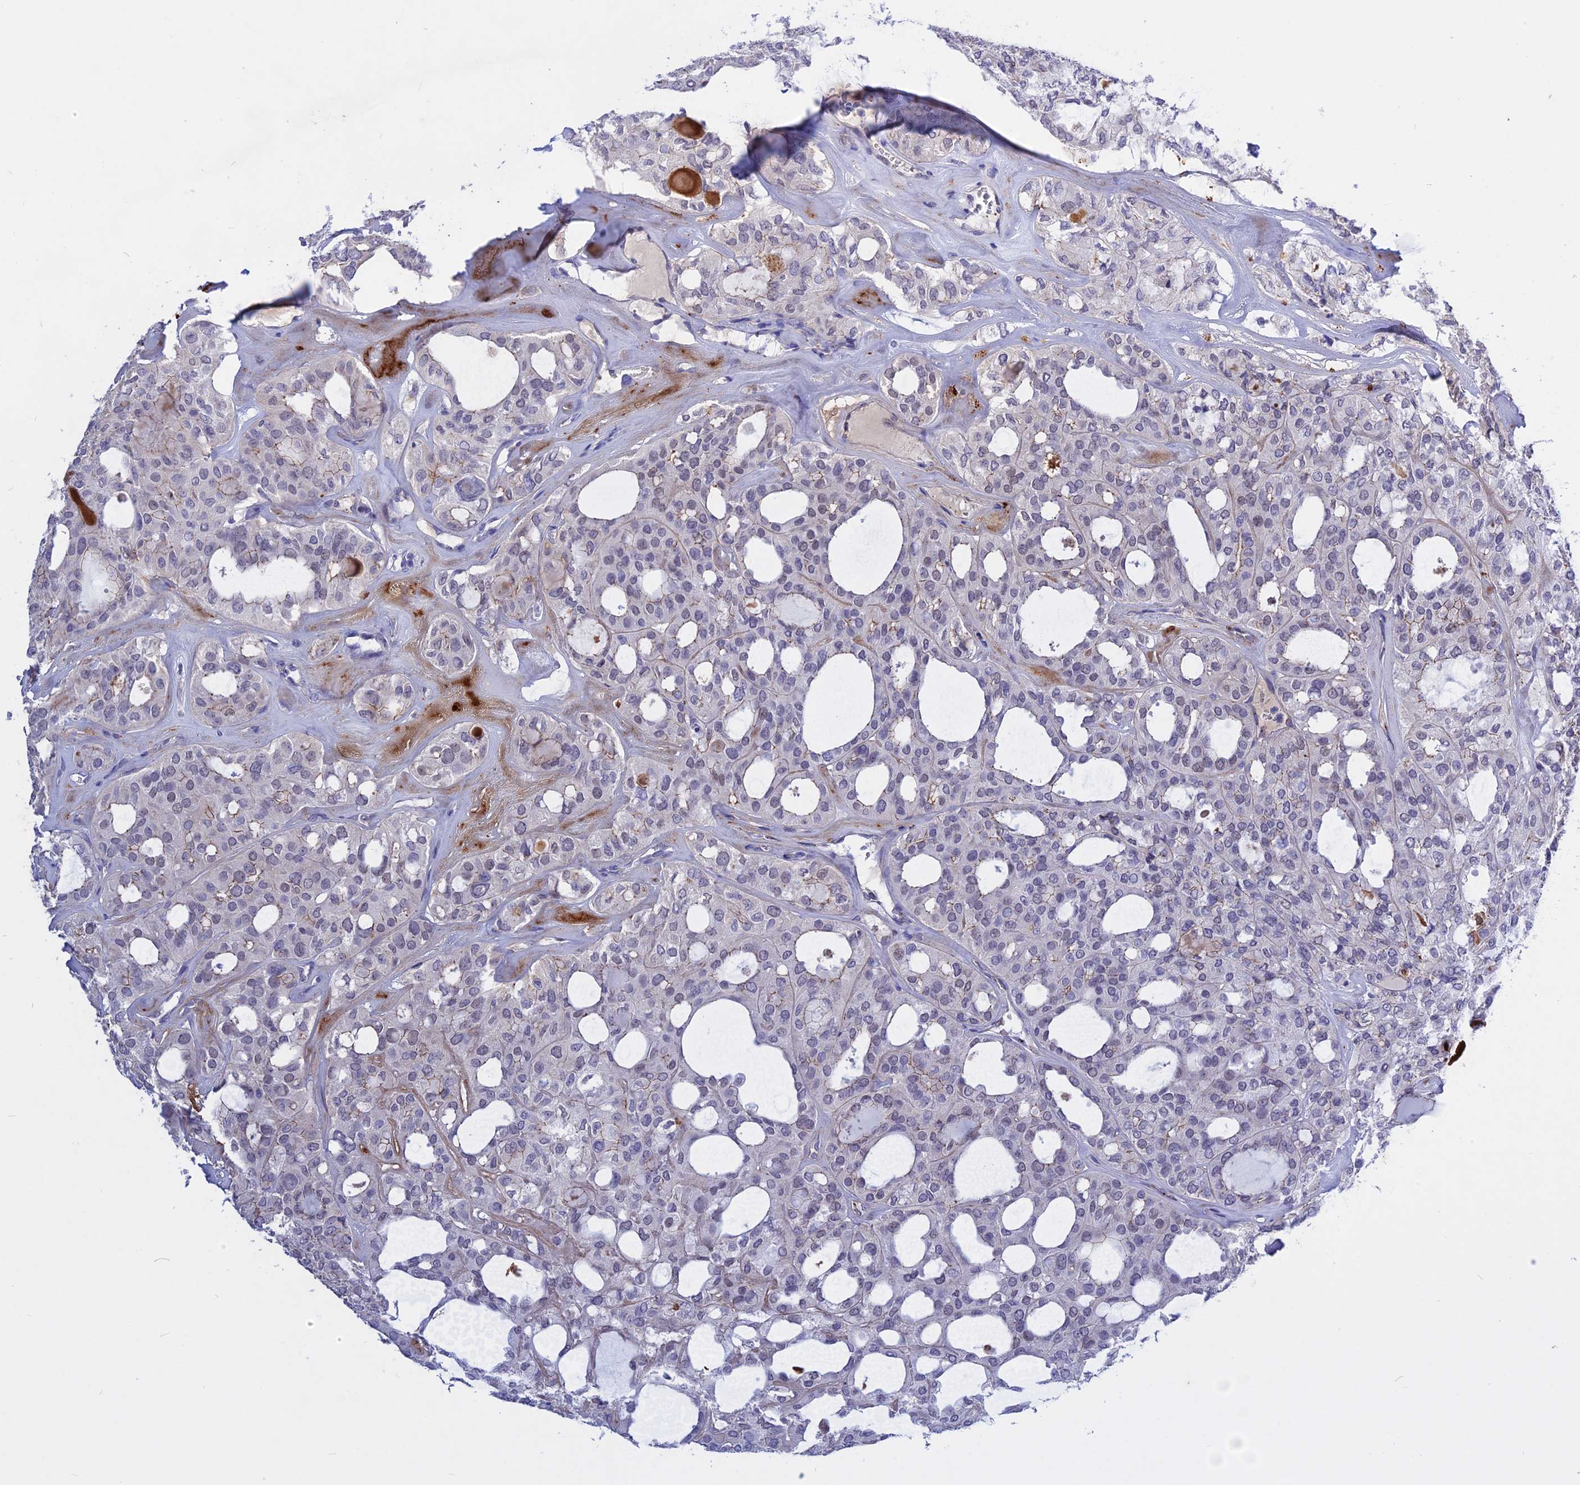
{"staining": {"intensity": "moderate", "quantity": "<25%", "location": "cytoplasmic/membranous"}, "tissue": "thyroid cancer", "cell_type": "Tumor cells", "image_type": "cancer", "snomed": [{"axis": "morphology", "description": "Follicular adenoma carcinoma, NOS"}, {"axis": "topography", "description": "Thyroid gland"}], "caption": "Immunohistochemical staining of thyroid cancer demonstrates low levels of moderate cytoplasmic/membranous protein staining in approximately <25% of tumor cells.", "gene": "GK5", "patient": {"sex": "male", "age": 75}}